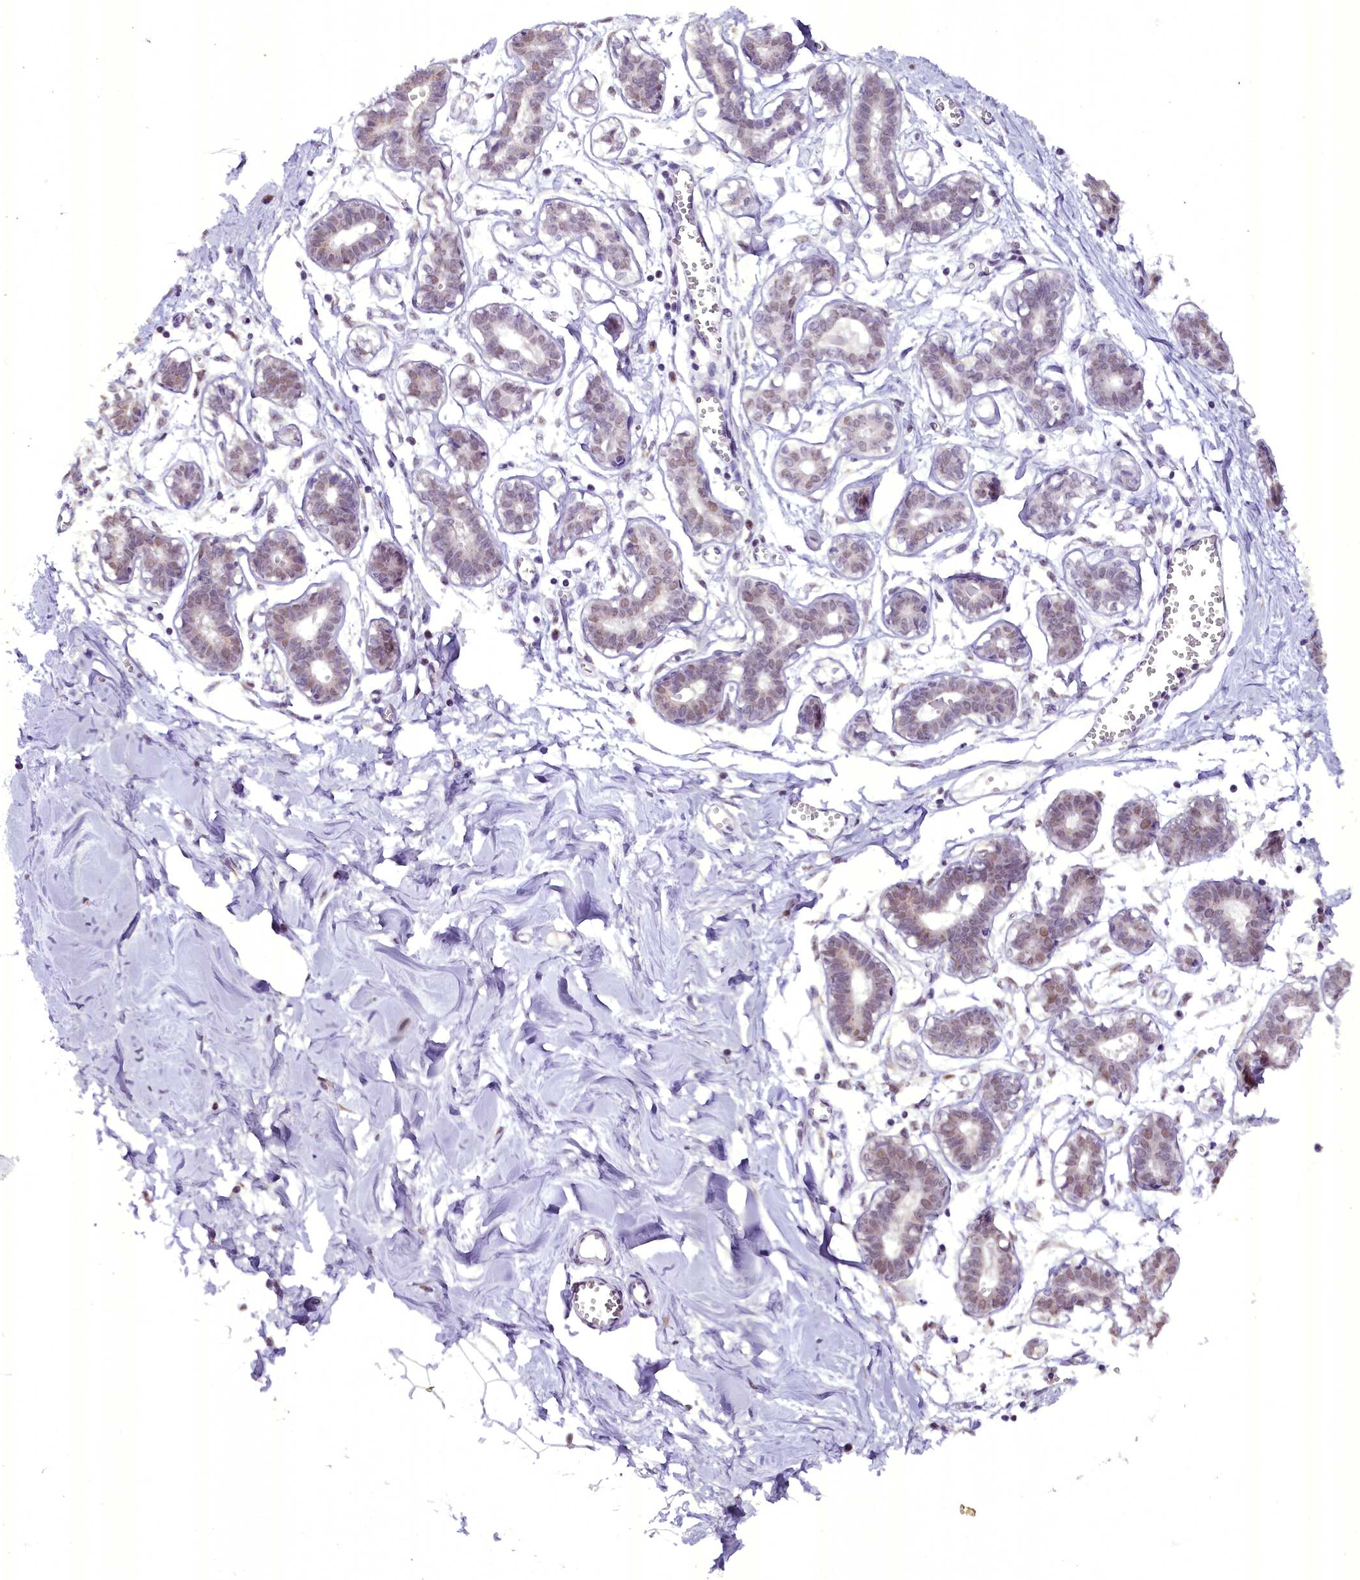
{"staining": {"intensity": "weak", "quantity": "25%-75%", "location": "nuclear"}, "tissue": "breast", "cell_type": "Adipocytes", "image_type": "normal", "snomed": [{"axis": "morphology", "description": "Normal tissue, NOS"}, {"axis": "topography", "description": "Breast"}], "caption": "The histopathology image reveals immunohistochemical staining of benign breast. There is weak nuclear expression is present in about 25%-75% of adipocytes. (IHC, brightfield microscopy, high magnification).", "gene": "NCBP1", "patient": {"sex": "female", "age": 27}}